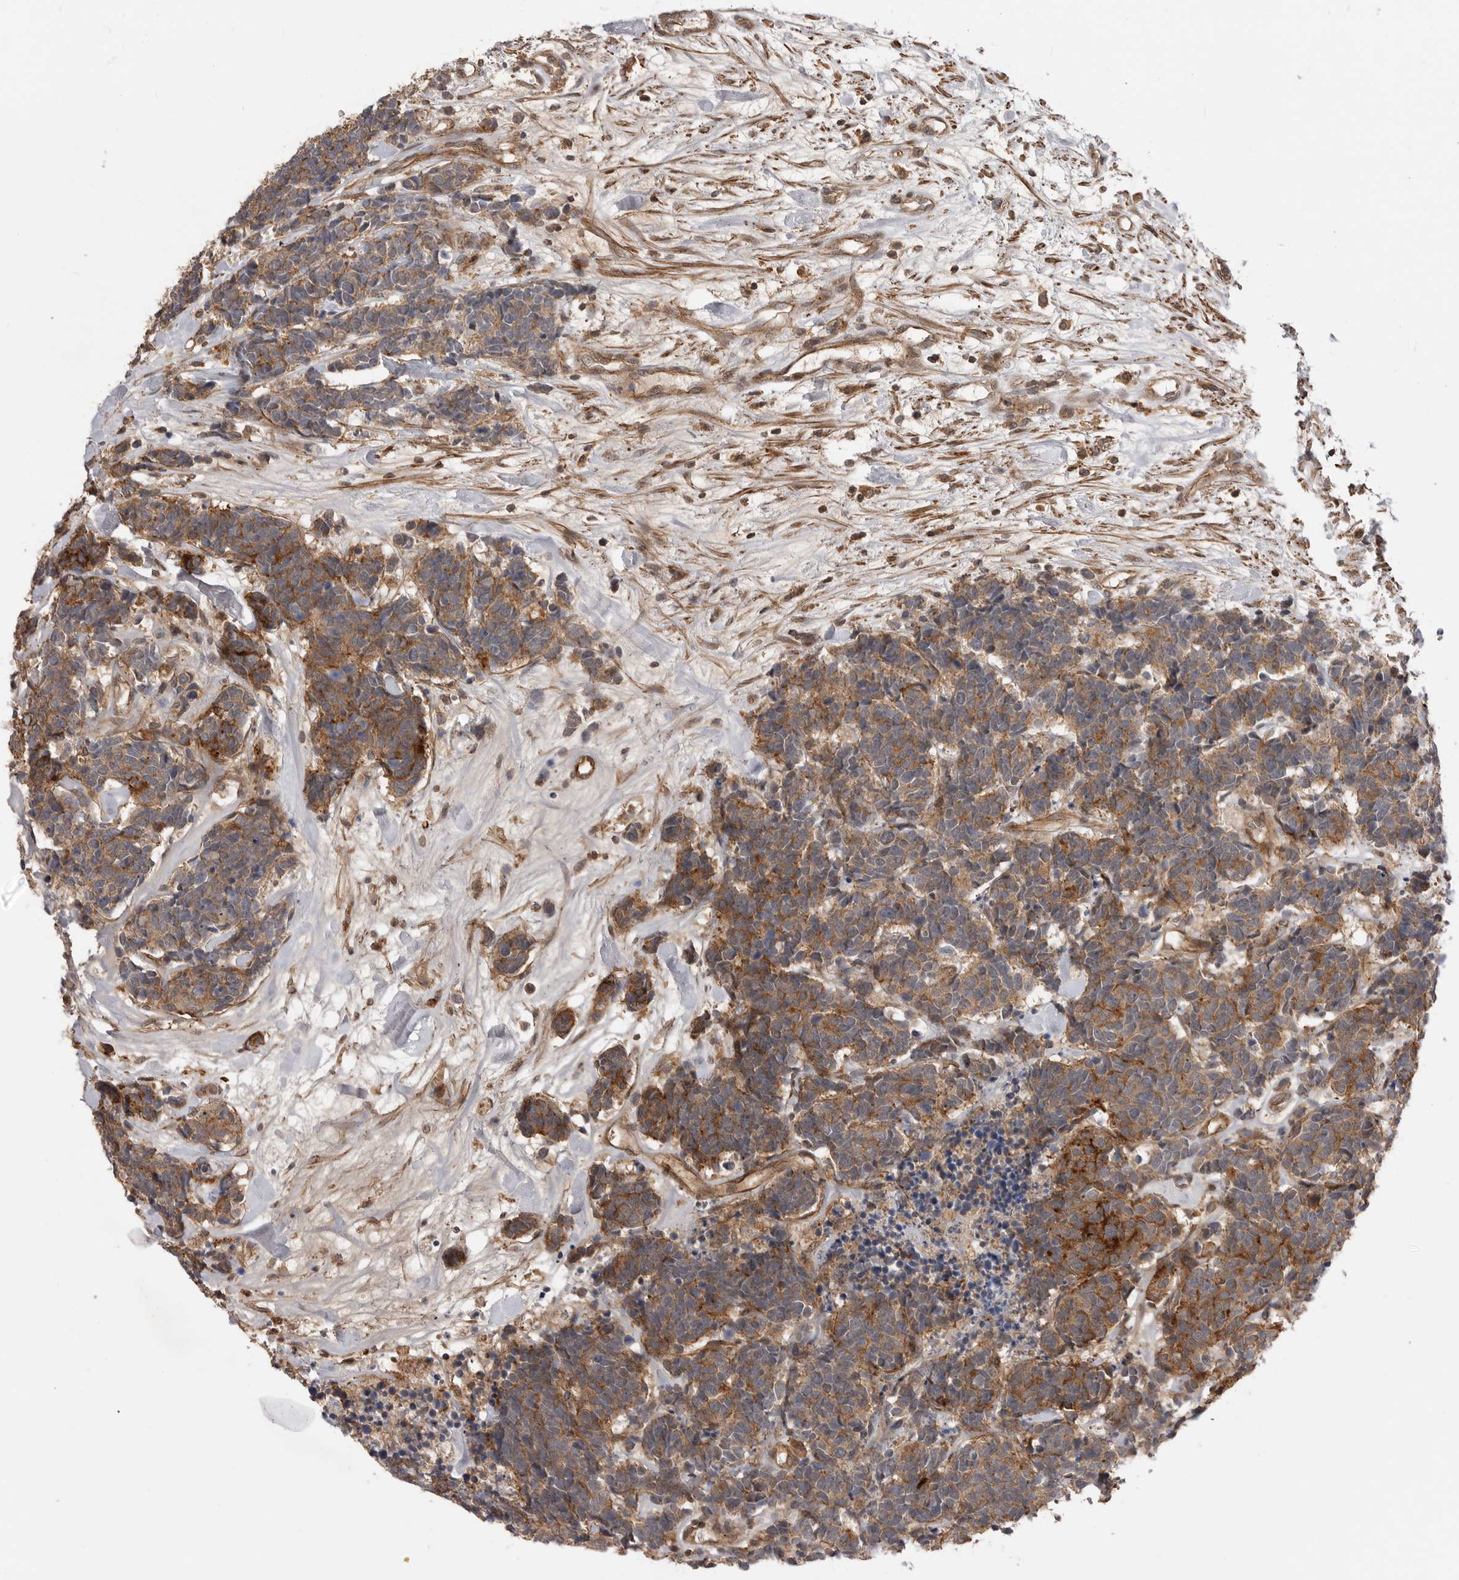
{"staining": {"intensity": "strong", "quantity": ">75%", "location": "cytoplasmic/membranous"}, "tissue": "carcinoid", "cell_type": "Tumor cells", "image_type": "cancer", "snomed": [{"axis": "morphology", "description": "Carcinoma, NOS"}, {"axis": "morphology", "description": "Carcinoid, malignant, NOS"}, {"axis": "topography", "description": "Urinary bladder"}], "caption": "A brown stain highlights strong cytoplasmic/membranous expression of a protein in human carcinoid tumor cells. The staining was performed using DAB (3,3'-diaminobenzidine) to visualize the protein expression in brown, while the nuclei were stained in blue with hematoxylin (Magnification: 20x).", "gene": "TRIM56", "patient": {"sex": "male", "age": 57}}